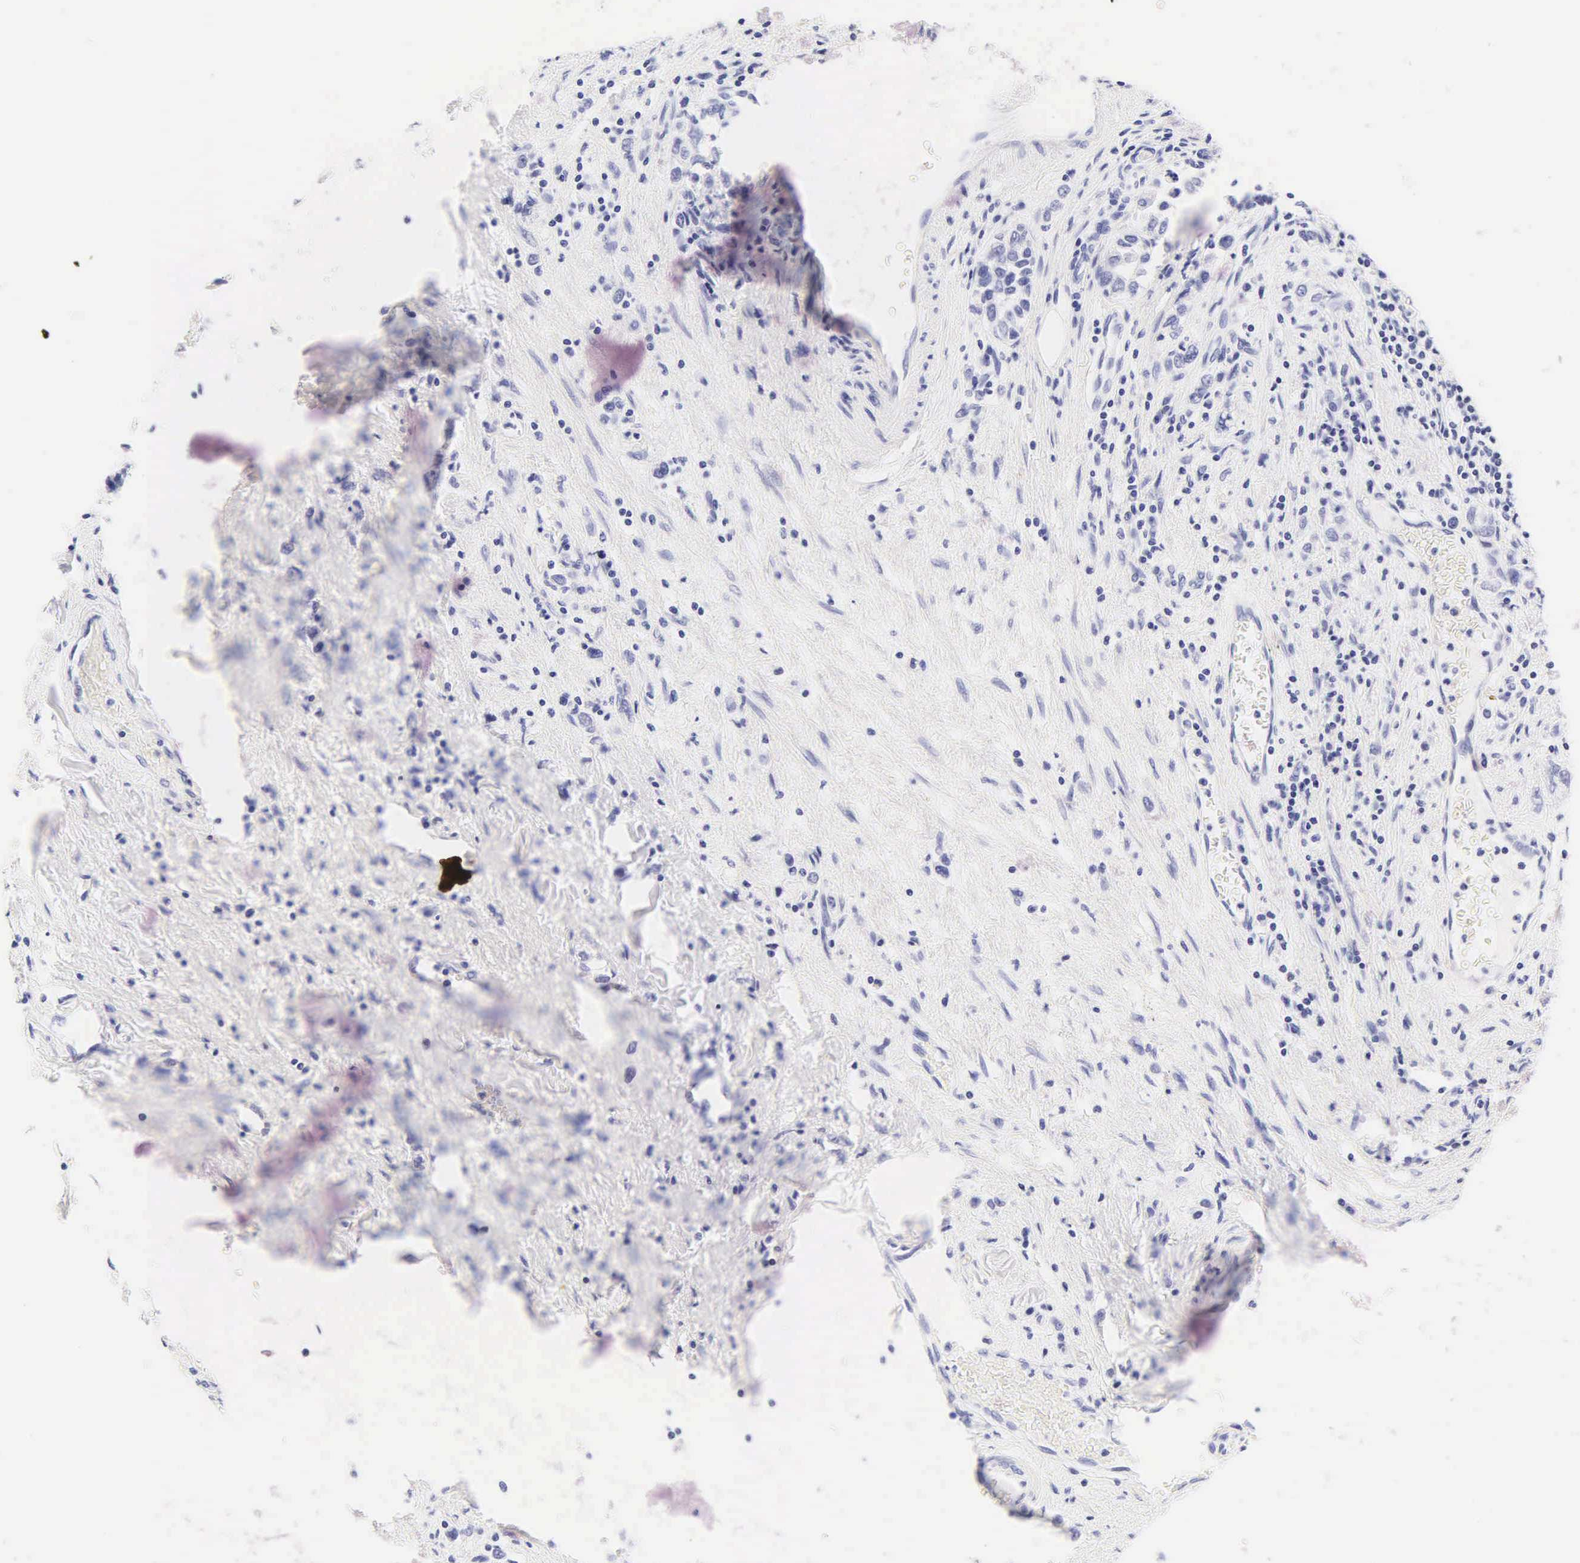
{"staining": {"intensity": "strong", "quantity": "<25%", "location": "cytoplasmic/membranous"}, "tissue": "stomach cancer", "cell_type": "Tumor cells", "image_type": "cancer", "snomed": [{"axis": "morphology", "description": "Adenocarcinoma, NOS"}, {"axis": "topography", "description": "Stomach, upper"}], "caption": "Immunohistochemical staining of human stomach adenocarcinoma shows strong cytoplasmic/membranous protein positivity in approximately <25% of tumor cells.", "gene": "KRT20", "patient": {"sex": "male", "age": 76}}